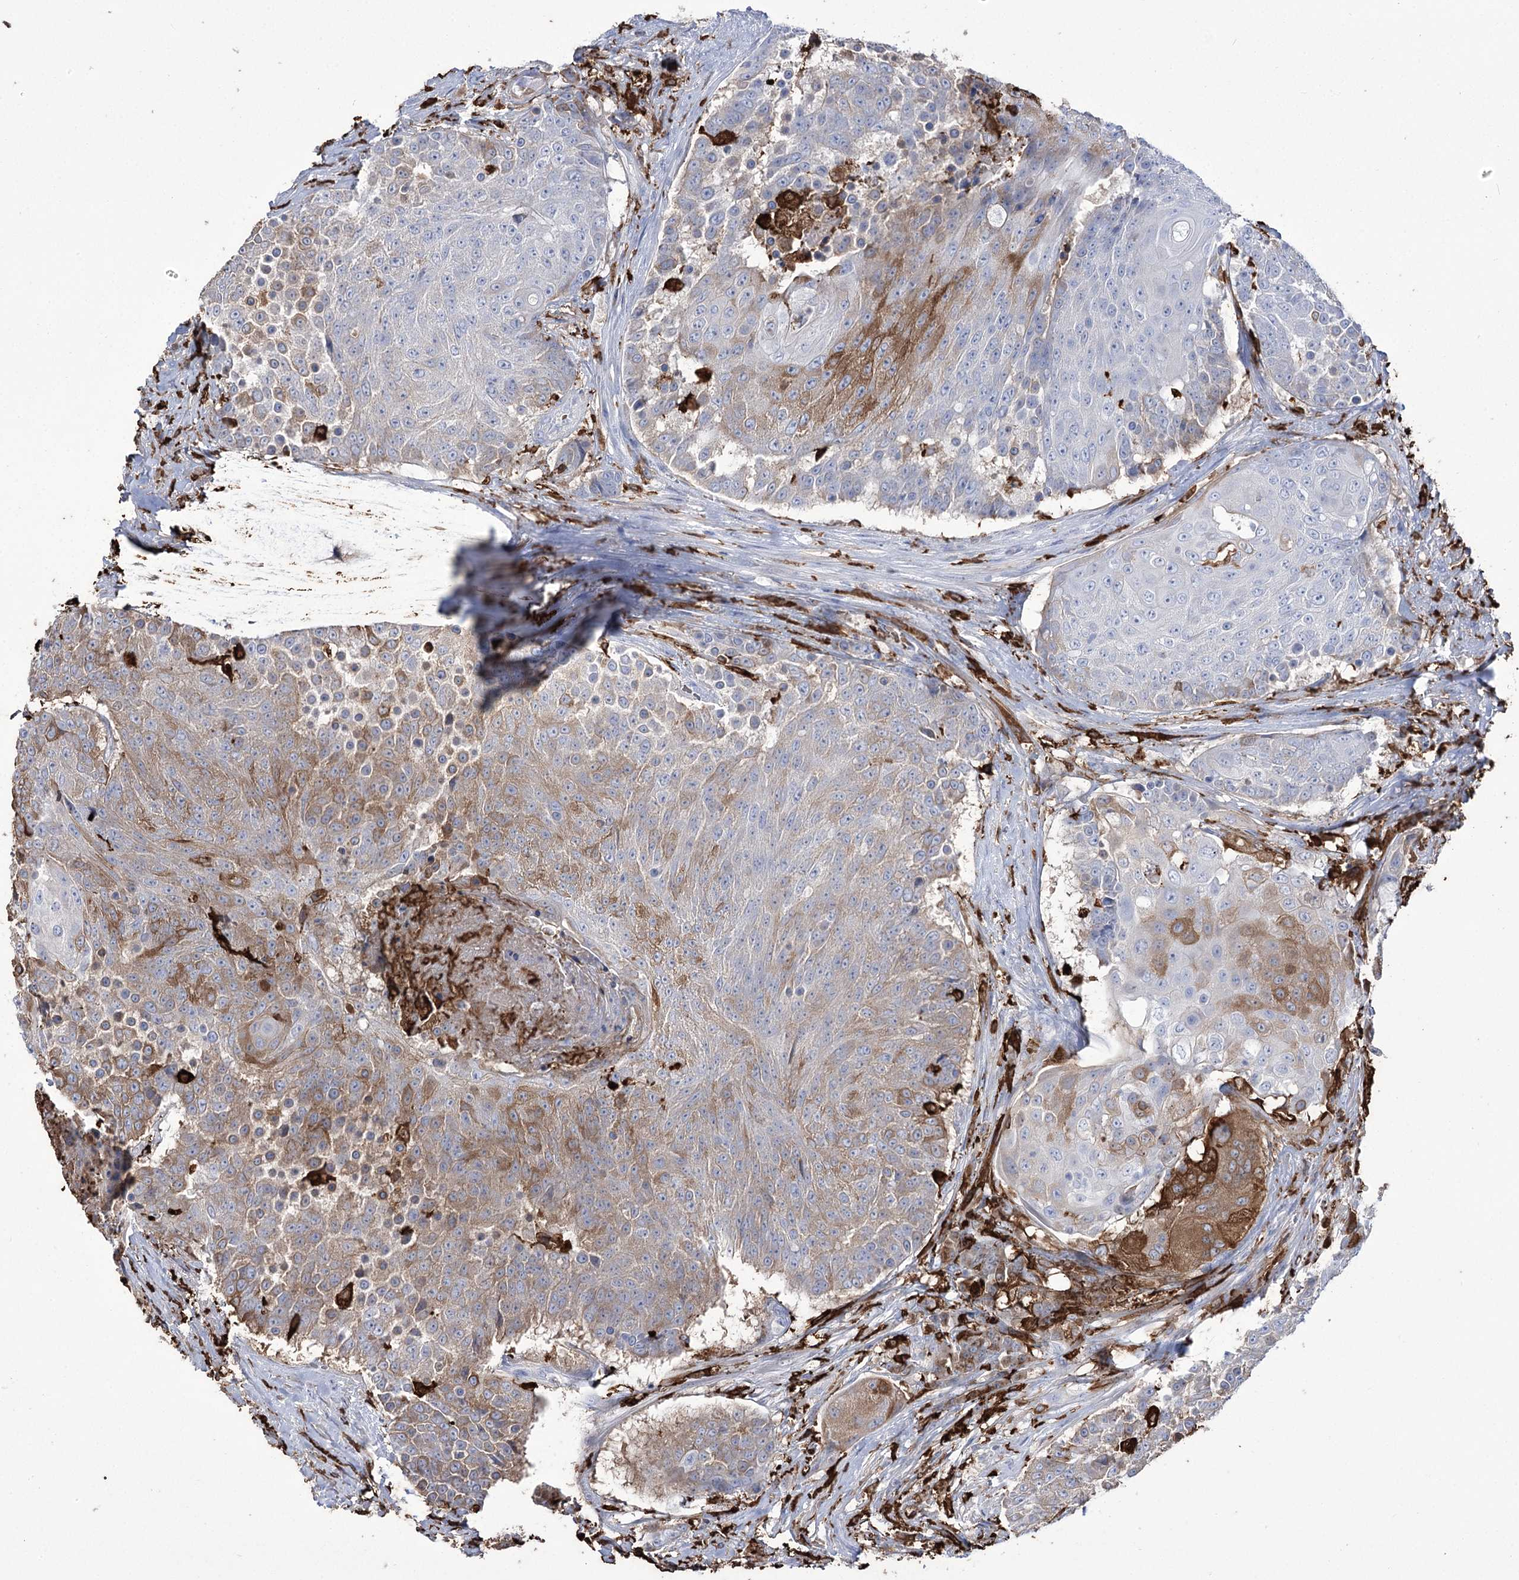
{"staining": {"intensity": "moderate", "quantity": "<25%", "location": "cytoplasmic/membranous"}, "tissue": "urothelial cancer", "cell_type": "Tumor cells", "image_type": "cancer", "snomed": [{"axis": "morphology", "description": "Urothelial carcinoma, High grade"}, {"axis": "topography", "description": "Urinary bladder"}], "caption": "This micrograph exhibits immunohistochemistry (IHC) staining of urothelial cancer, with low moderate cytoplasmic/membranous staining in approximately <25% of tumor cells.", "gene": "ZNF622", "patient": {"sex": "female", "age": 63}}